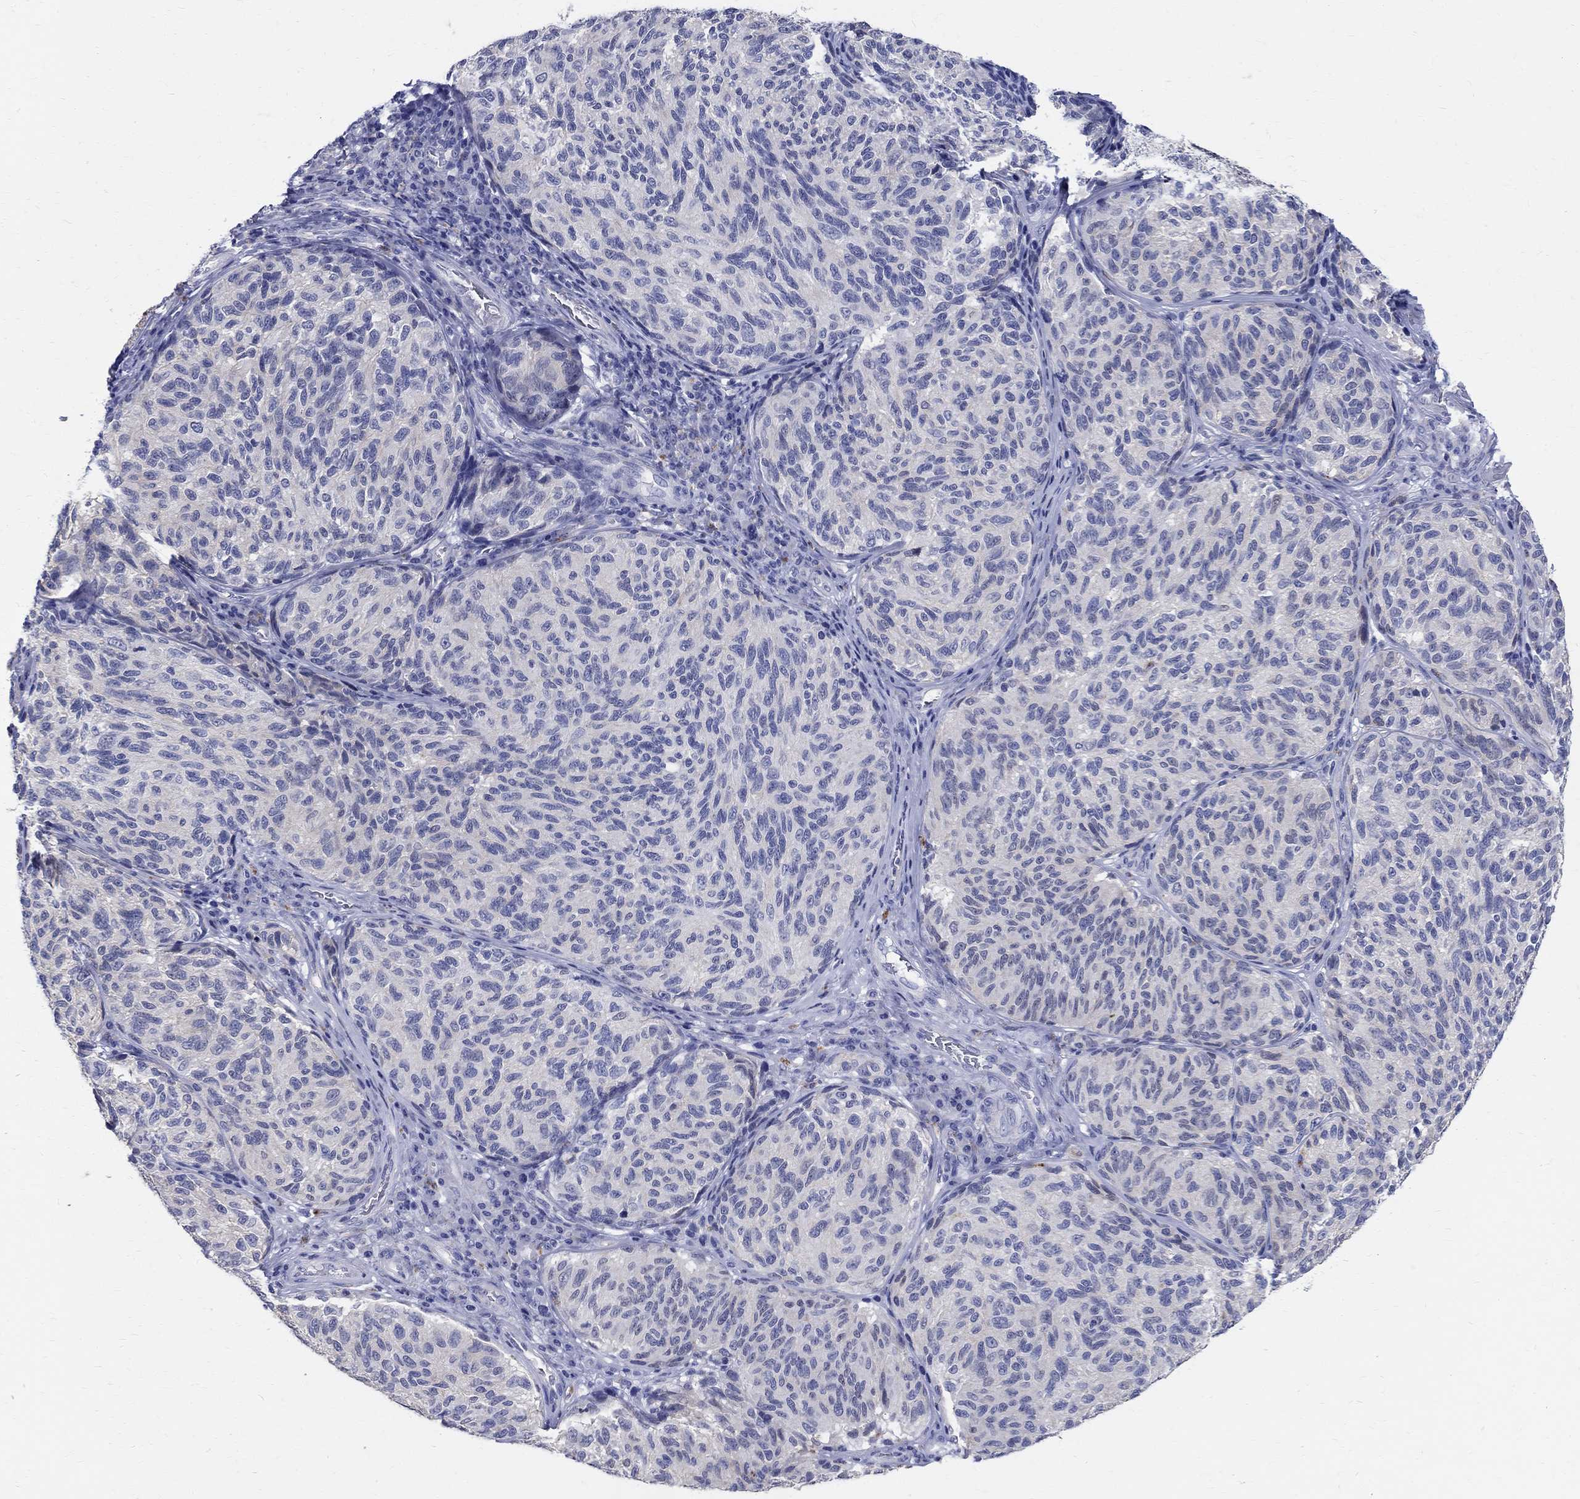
{"staining": {"intensity": "negative", "quantity": "none", "location": "none"}, "tissue": "melanoma", "cell_type": "Tumor cells", "image_type": "cancer", "snomed": [{"axis": "morphology", "description": "Malignant melanoma, NOS"}, {"axis": "topography", "description": "Skin"}], "caption": "This is an immunohistochemistry (IHC) histopathology image of human malignant melanoma. There is no expression in tumor cells.", "gene": "SOX2", "patient": {"sex": "female", "age": 73}}